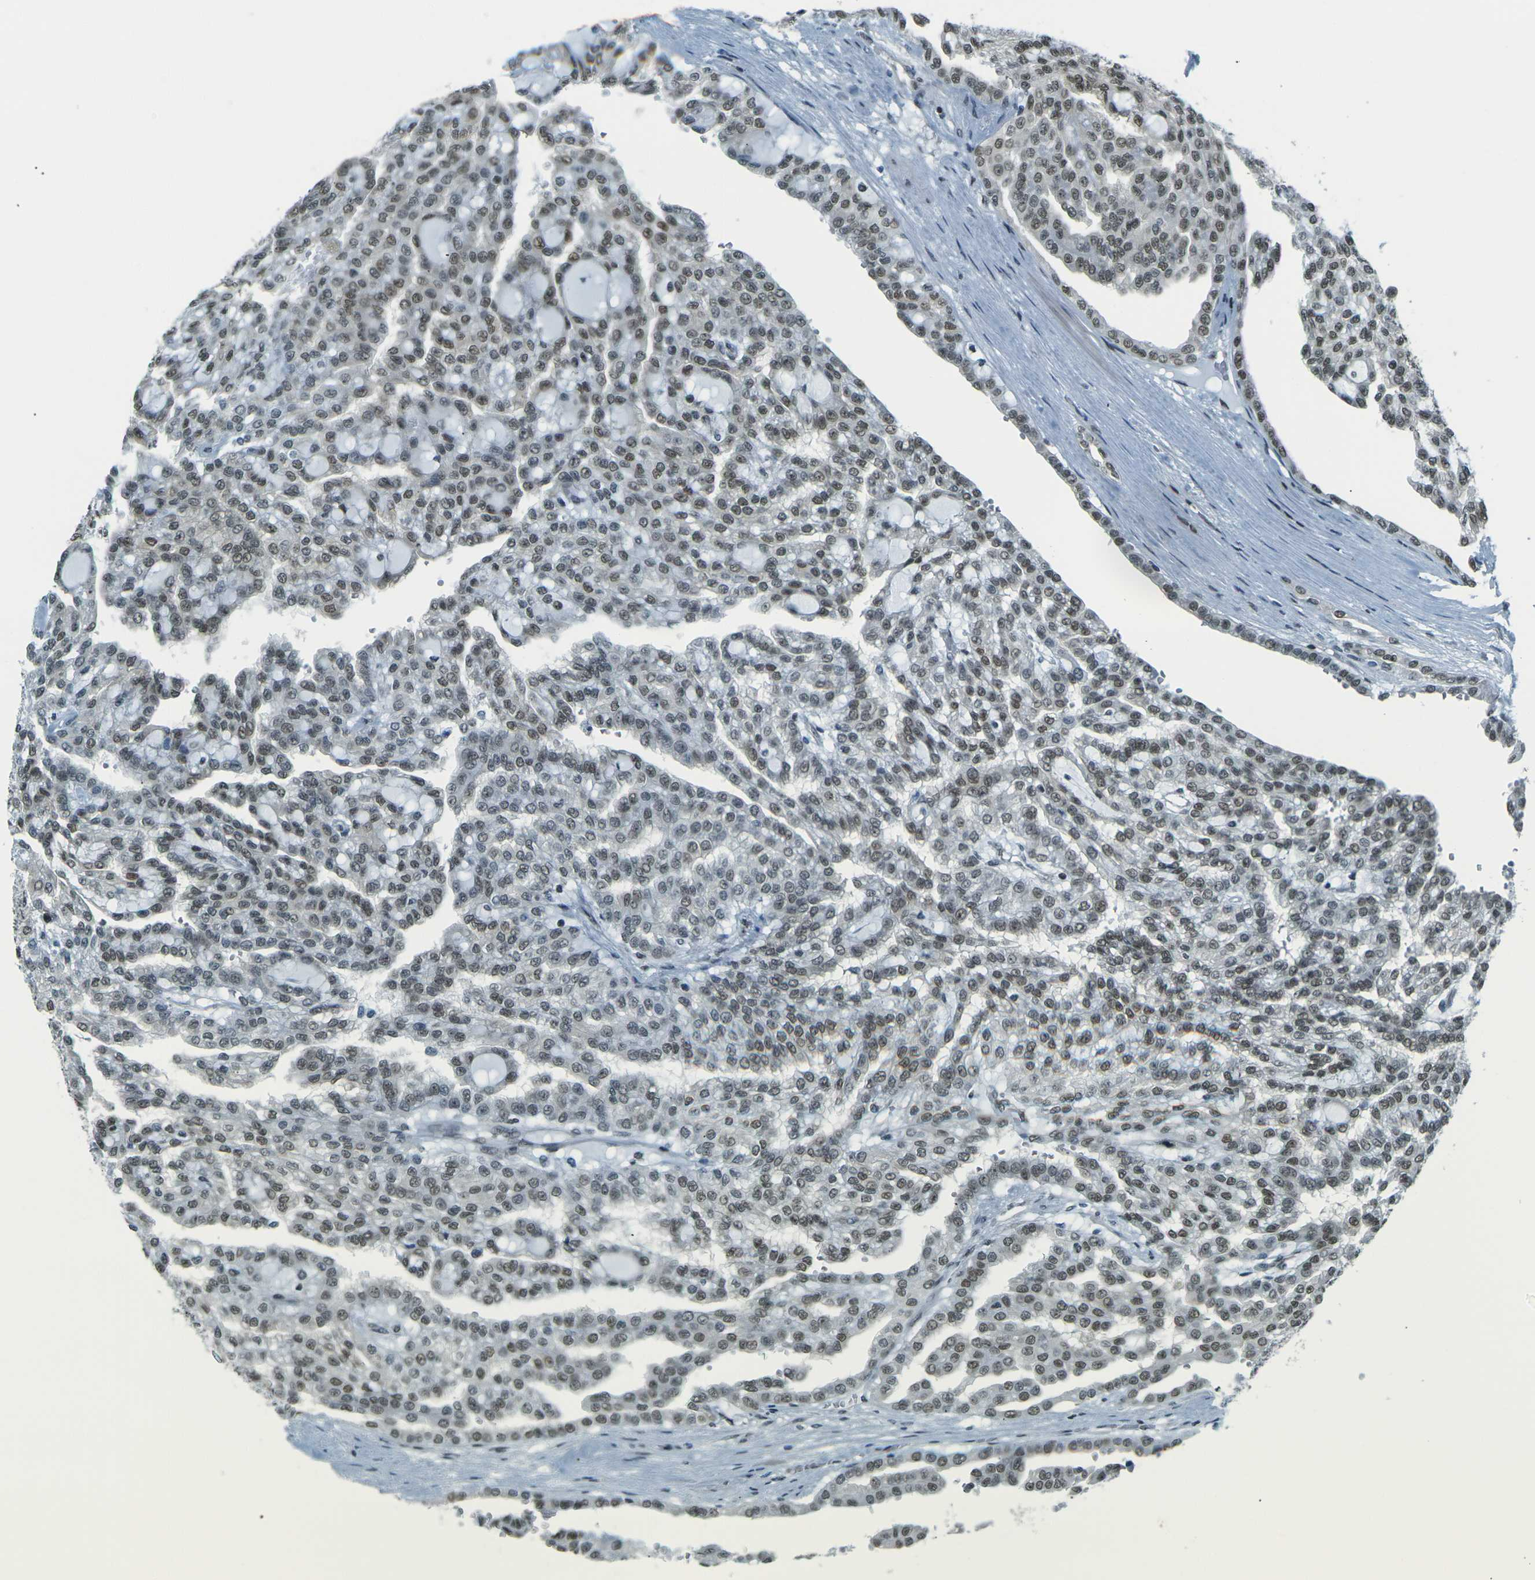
{"staining": {"intensity": "moderate", "quantity": ">75%", "location": "nuclear"}, "tissue": "renal cancer", "cell_type": "Tumor cells", "image_type": "cancer", "snomed": [{"axis": "morphology", "description": "Adenocarcinoma, NOS"}, {"axis": "topography", "description": "Kidney"}], "caption": "A brown stain labels moderate nuclear positivity of a protein in renal cancer tumor cells. Immunohistochemistry (ihc) stains the protein of interest in brown and the nuclei are stained blue.", "gene": "NHEJ1", "patient": {"sex": "male", "age": 63}}